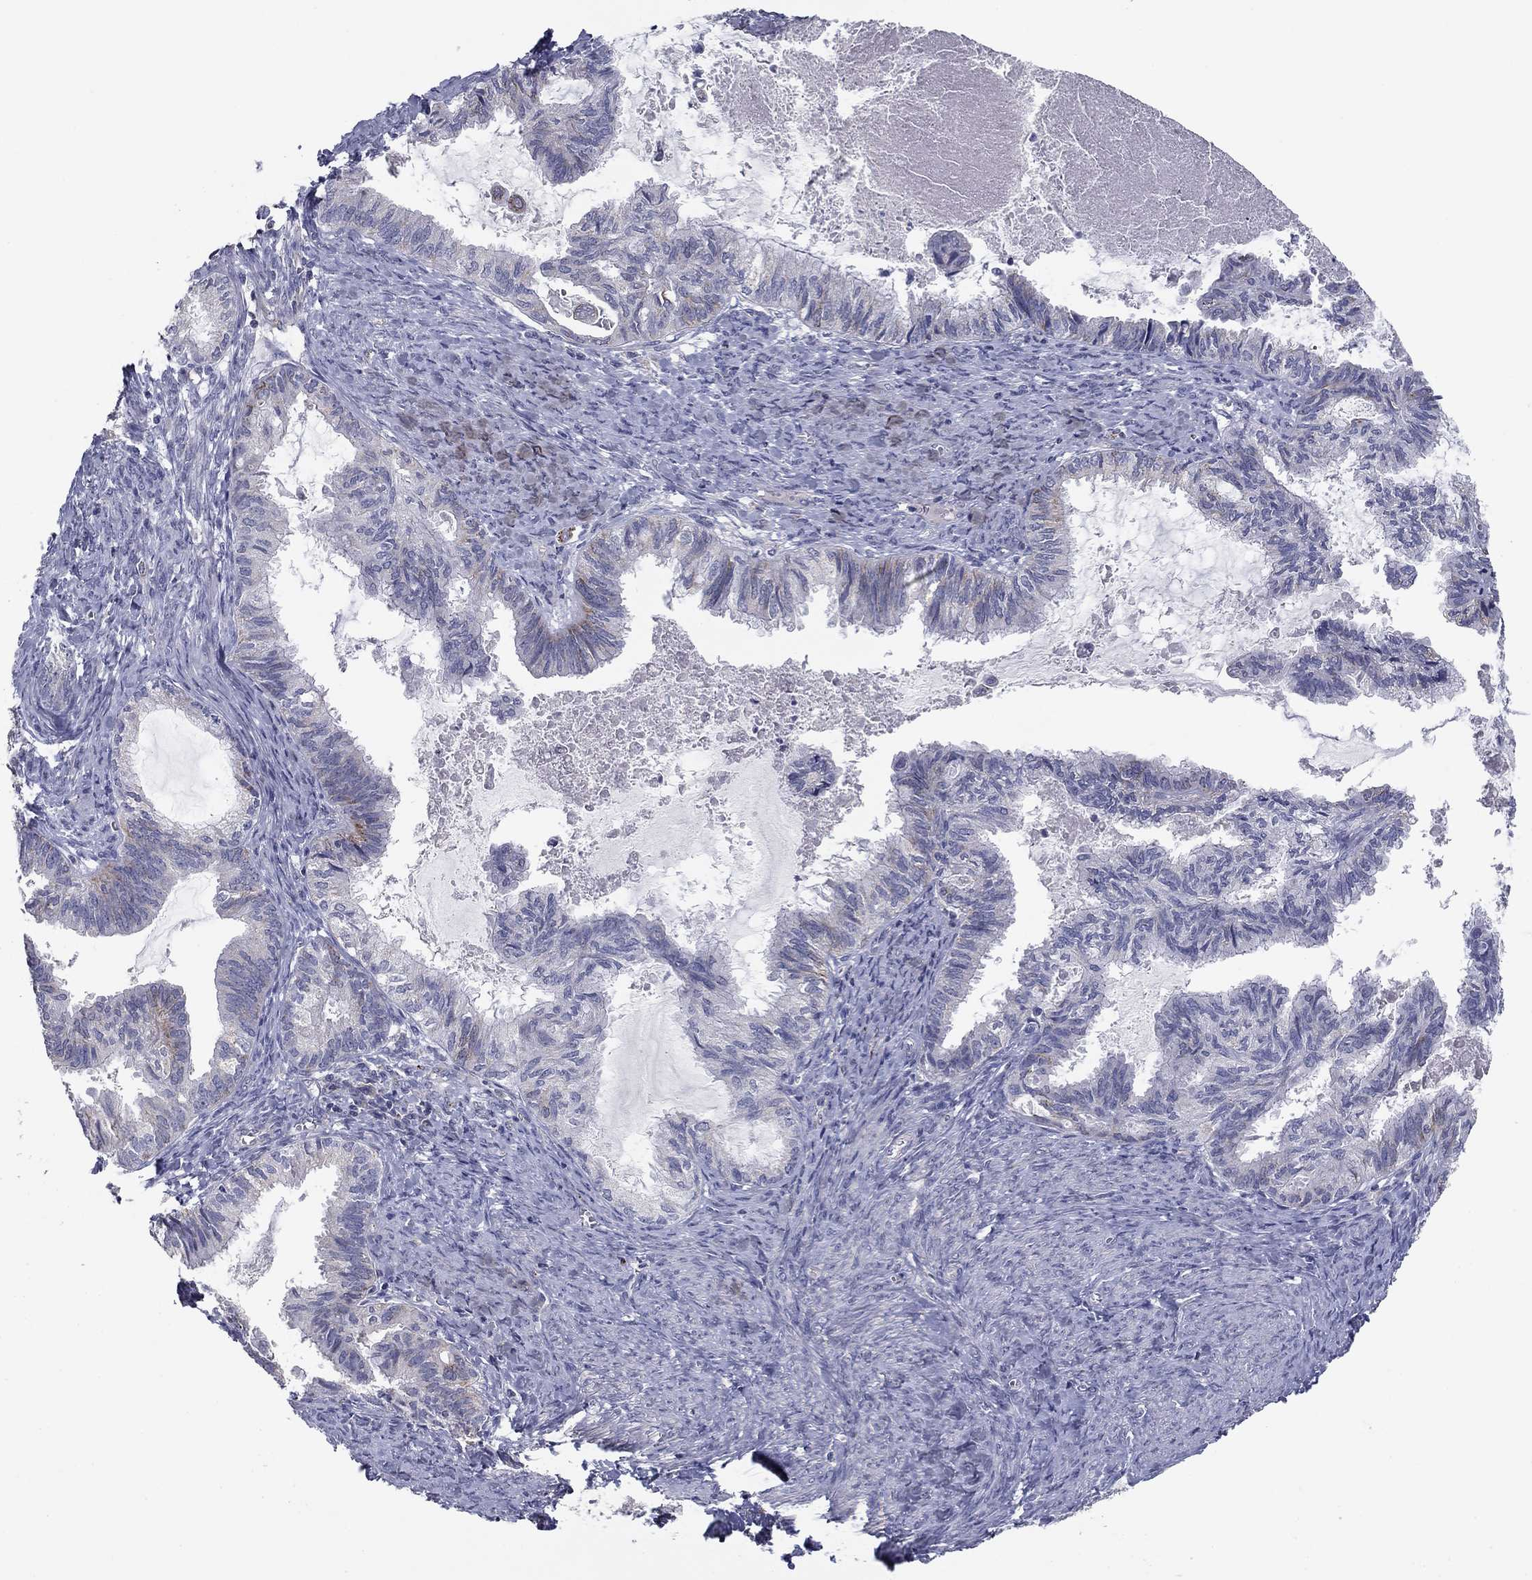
{"staining": {"intensity": "negative", "quantity": "none", "location": "none"}, "tissue": "endometrial cancer", "cell_type": "Tumor cells", "image_type": "cancer", "snomed": [{"axis": "morphology", "description": "Adenocarcinoma, NOS"}, {"axis": "topography", "description": "Endometrium"}], "caption": "Tumor cells are negative for protein expression in human endometrial adenocarcinoma.", "gene": "SEPTIN3", "patient": {"sex": "female", "age": 86}}